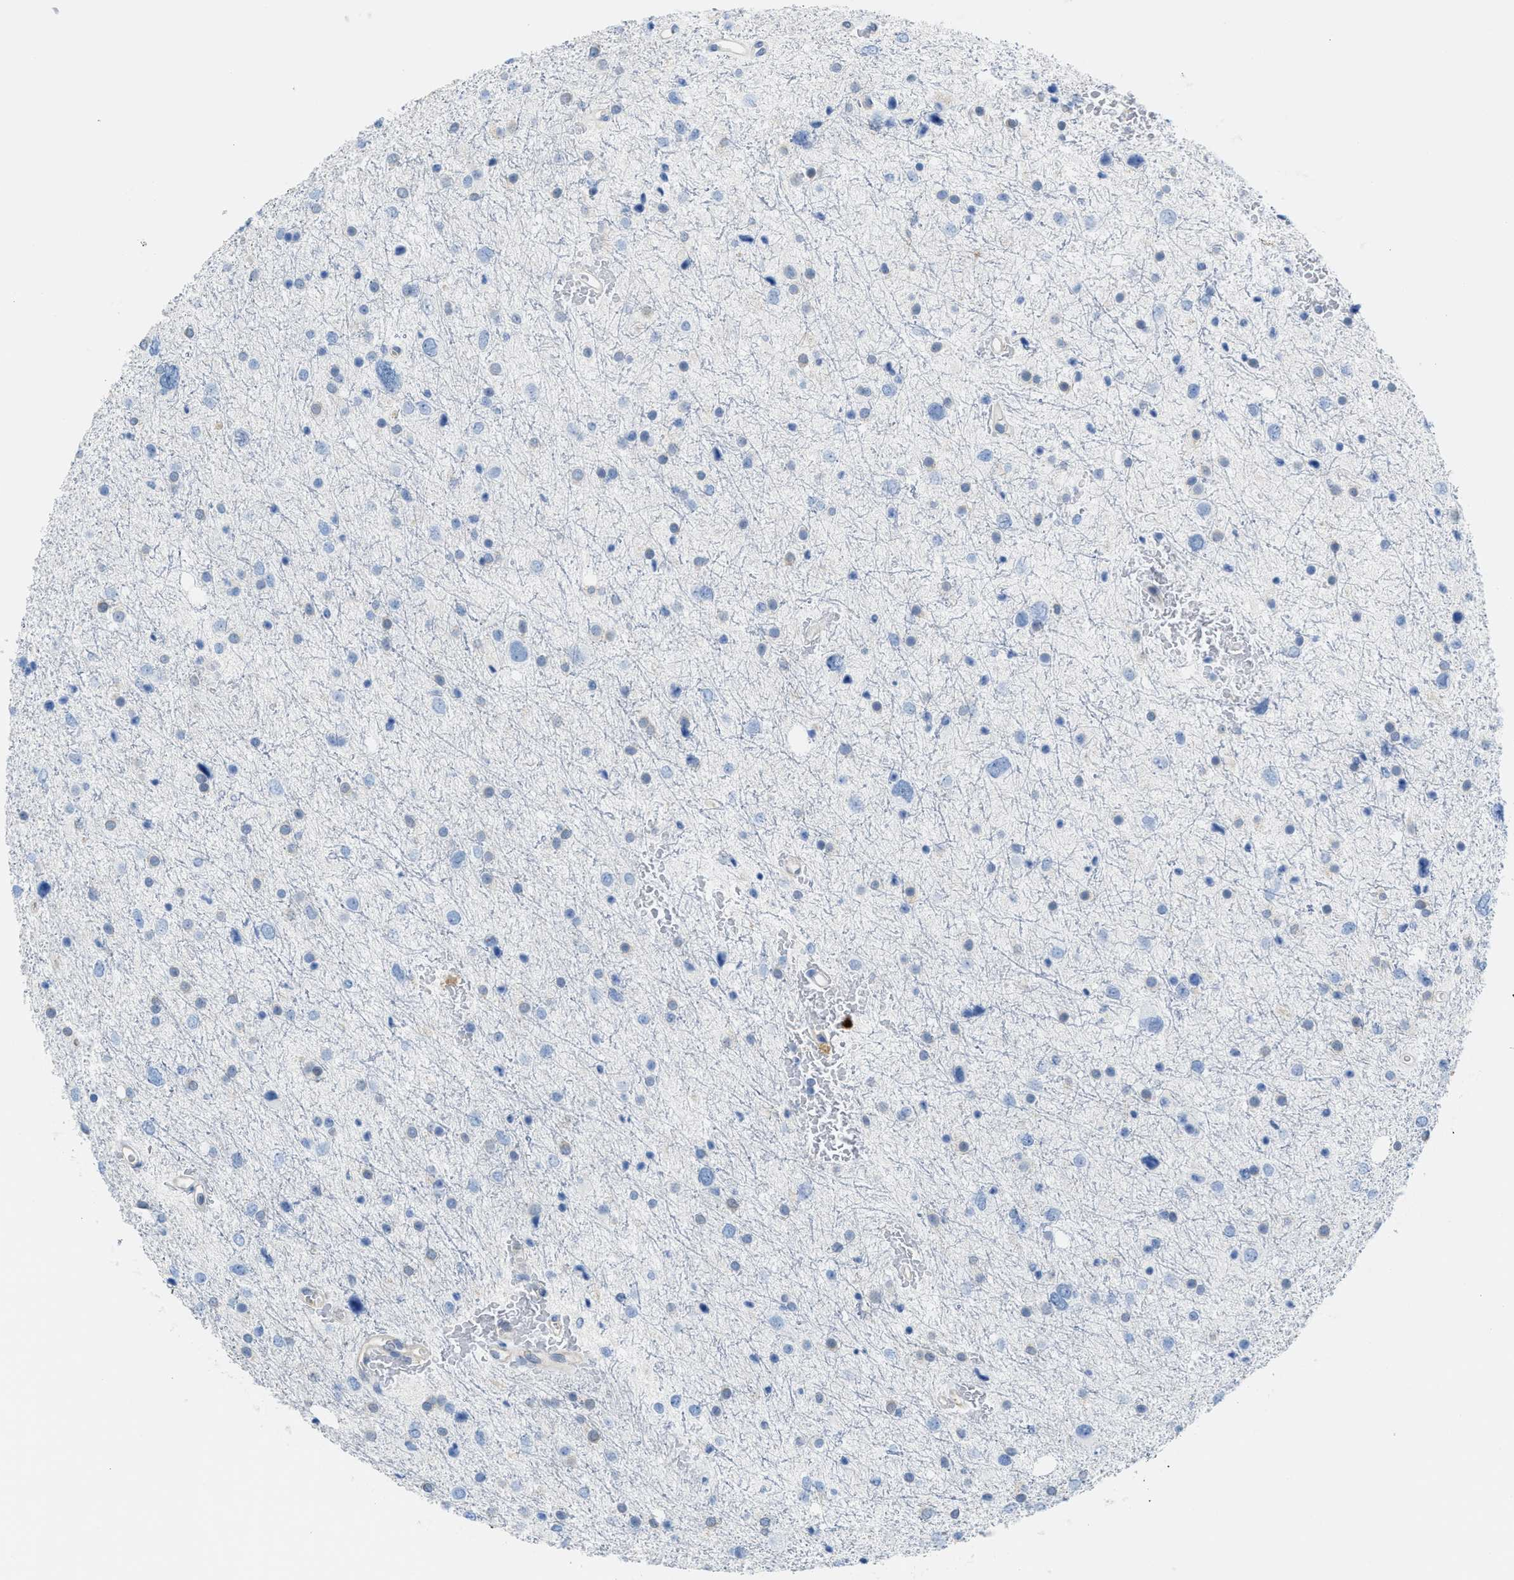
{"staining": {"intensity": "negative", "quantity": "none", "location": "none"}, "tissue": "glioma", "cell_type": "Tumor cells", "image_type": "cancer", "snomed": [{"axis": "morphology", "description": "Glioma, malignant, Low grade"}, {"axis": "topography", "description": "Brain"}], "caption": "Immunohistochemical staining of glioma exhibits no significant positivity in tumor cells.", "gene": "SERPINB1", "patient": {"sex": "female", "age": 37}}